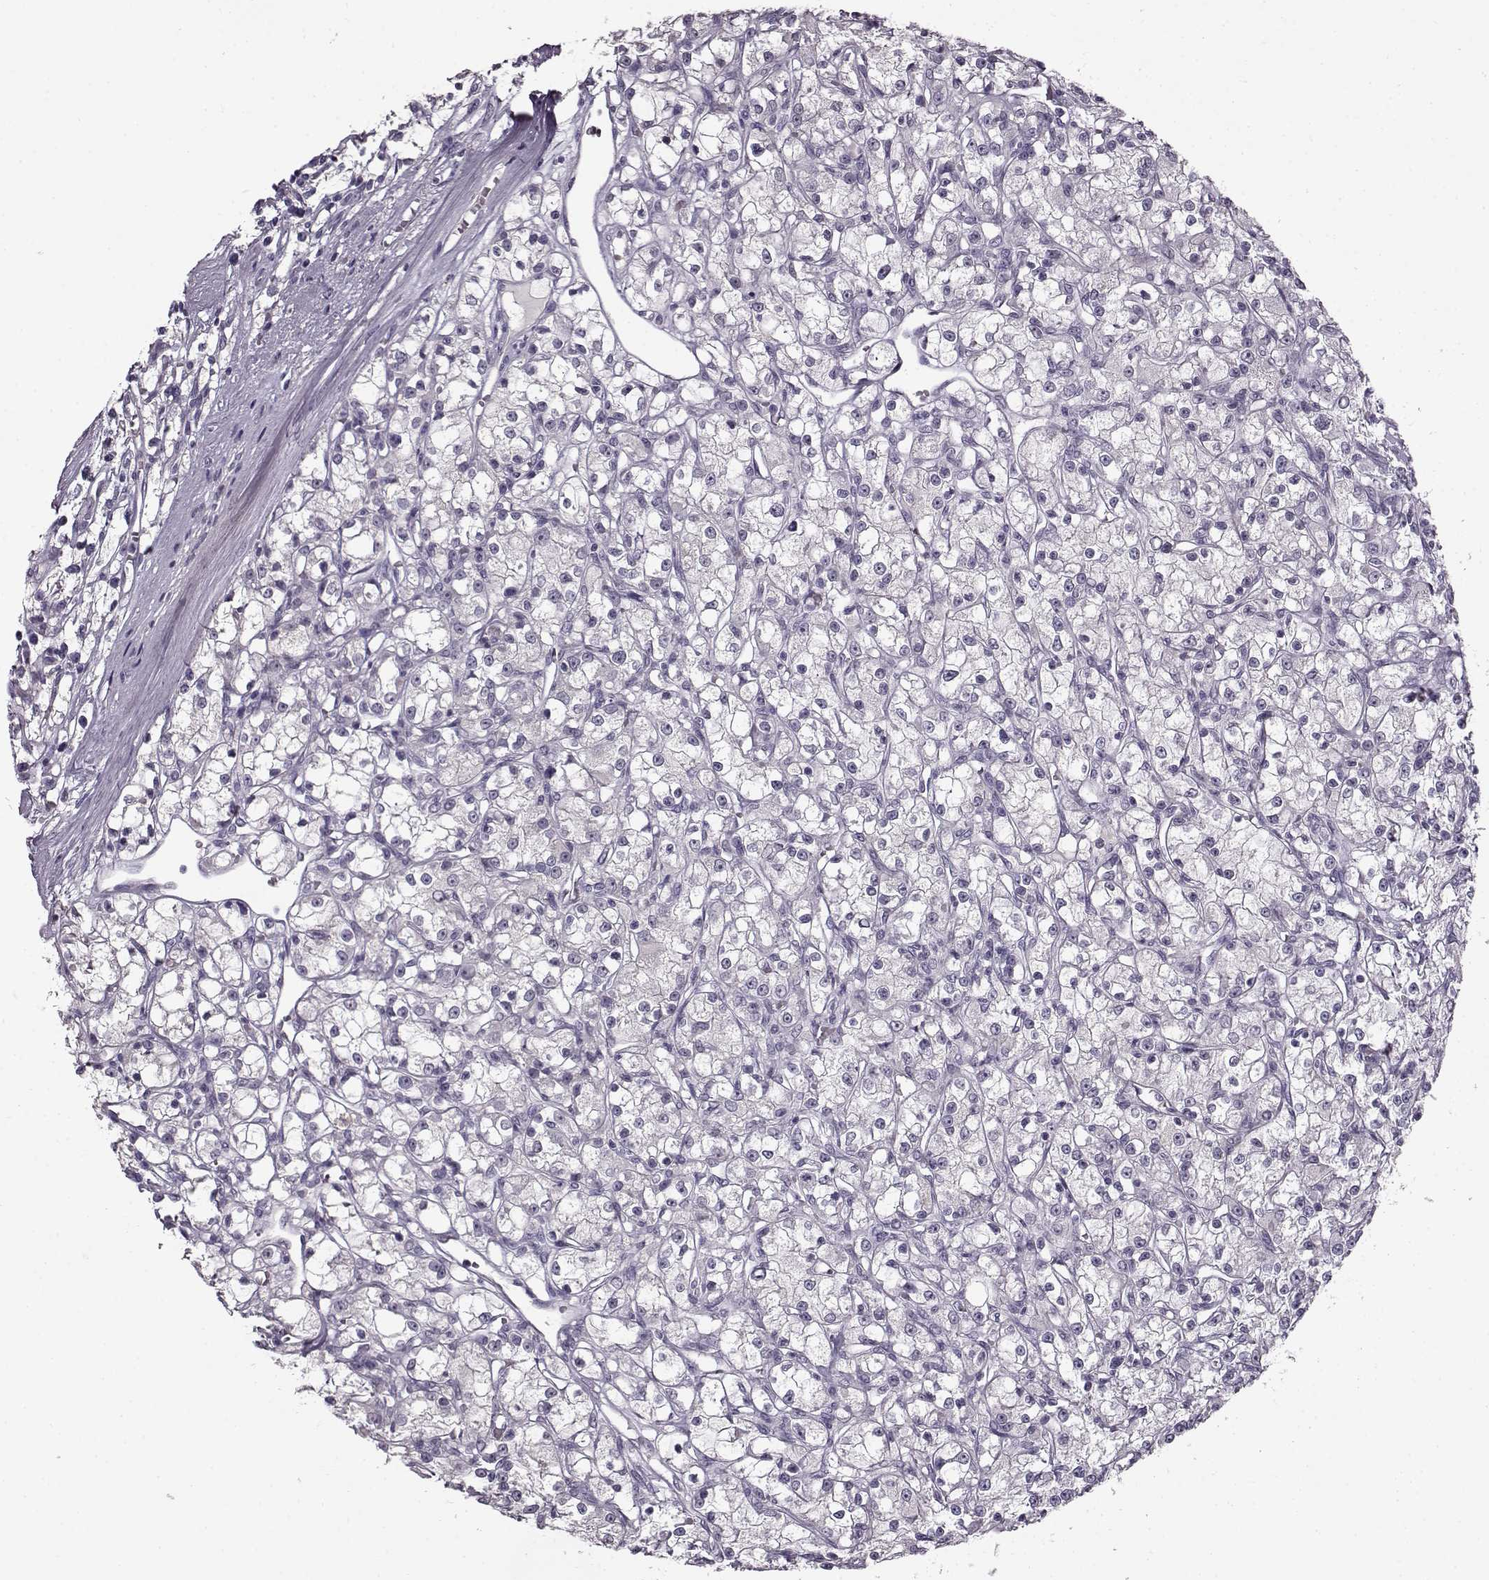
{"staining": {"intensity": "negative", "quantity": "none", "location": "none"}, "tissue": "renal cancer", "cell_type": "Tumor cells", "image_type": "cancer", "snomed": [{"axis": "morphology", "description": "Adenocarcinoma, NOS"}, {"axis": "topography", "description": "Kidney"}], "caption": "Protein analysis of renal cancer reveals no significant staining in tumor cells.", "gene": "FSHB", "patient": {"sex": "female", "age": 59}}